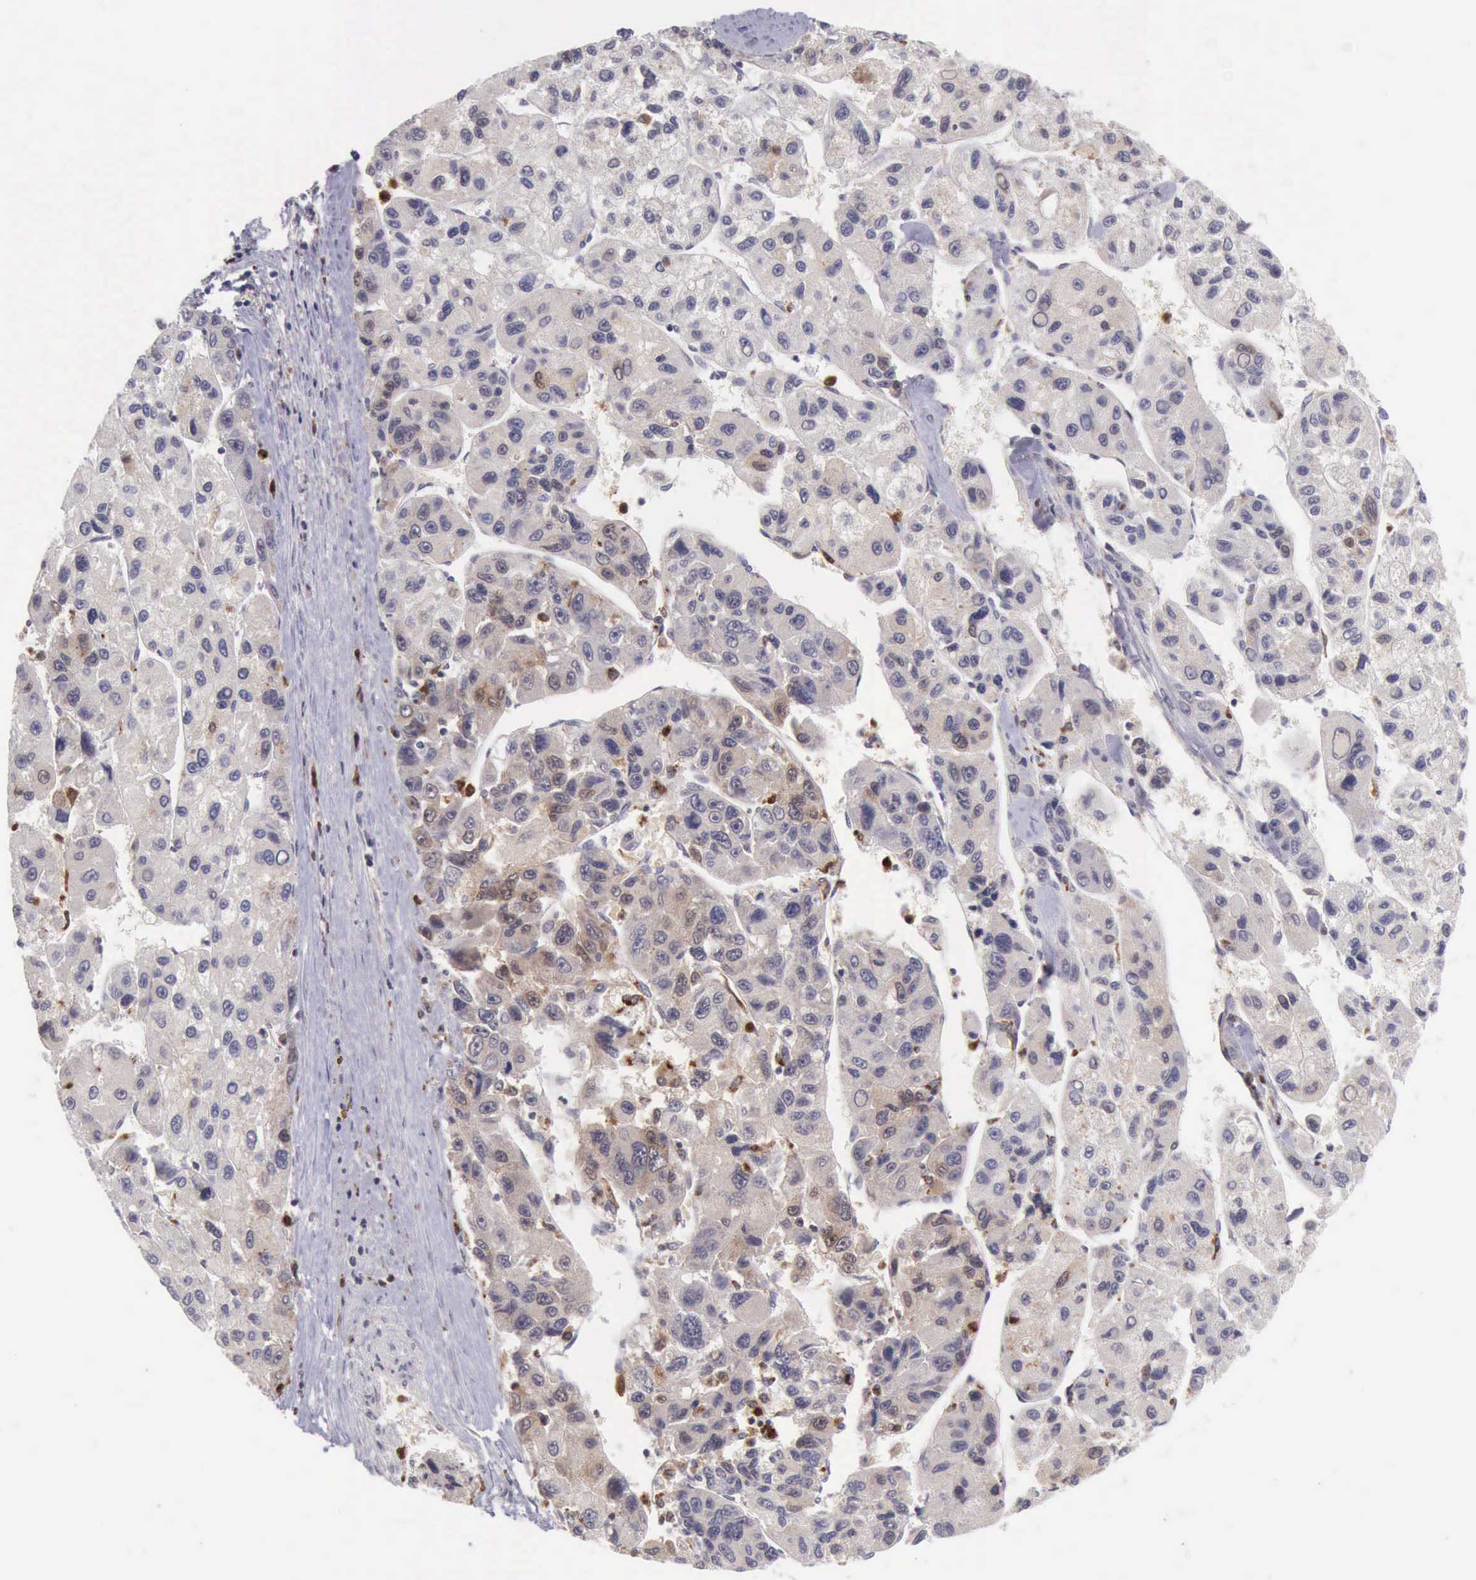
{"staining": {"intensity": "negative", "quantity": "none", "location": "none"}, "tissue": "liver cancer", "cell_type": "Tumor cells", "image_type": "cancer", "snomed": [{"axis": "morphology", "description": "Carcinoma, Hepatocellular, NOS"}, {"axis": "topography", "description": "Liver"}], "caption": "The histopathology image exhibits no staining of tumor cells in hepatocellular carcinoma (liver). (DAB (3,3'-diaminobenzidine) immunohistochemistry, high magnification).", "gene": "CSTA", "patient": {"sex": "male", "age": 64}}